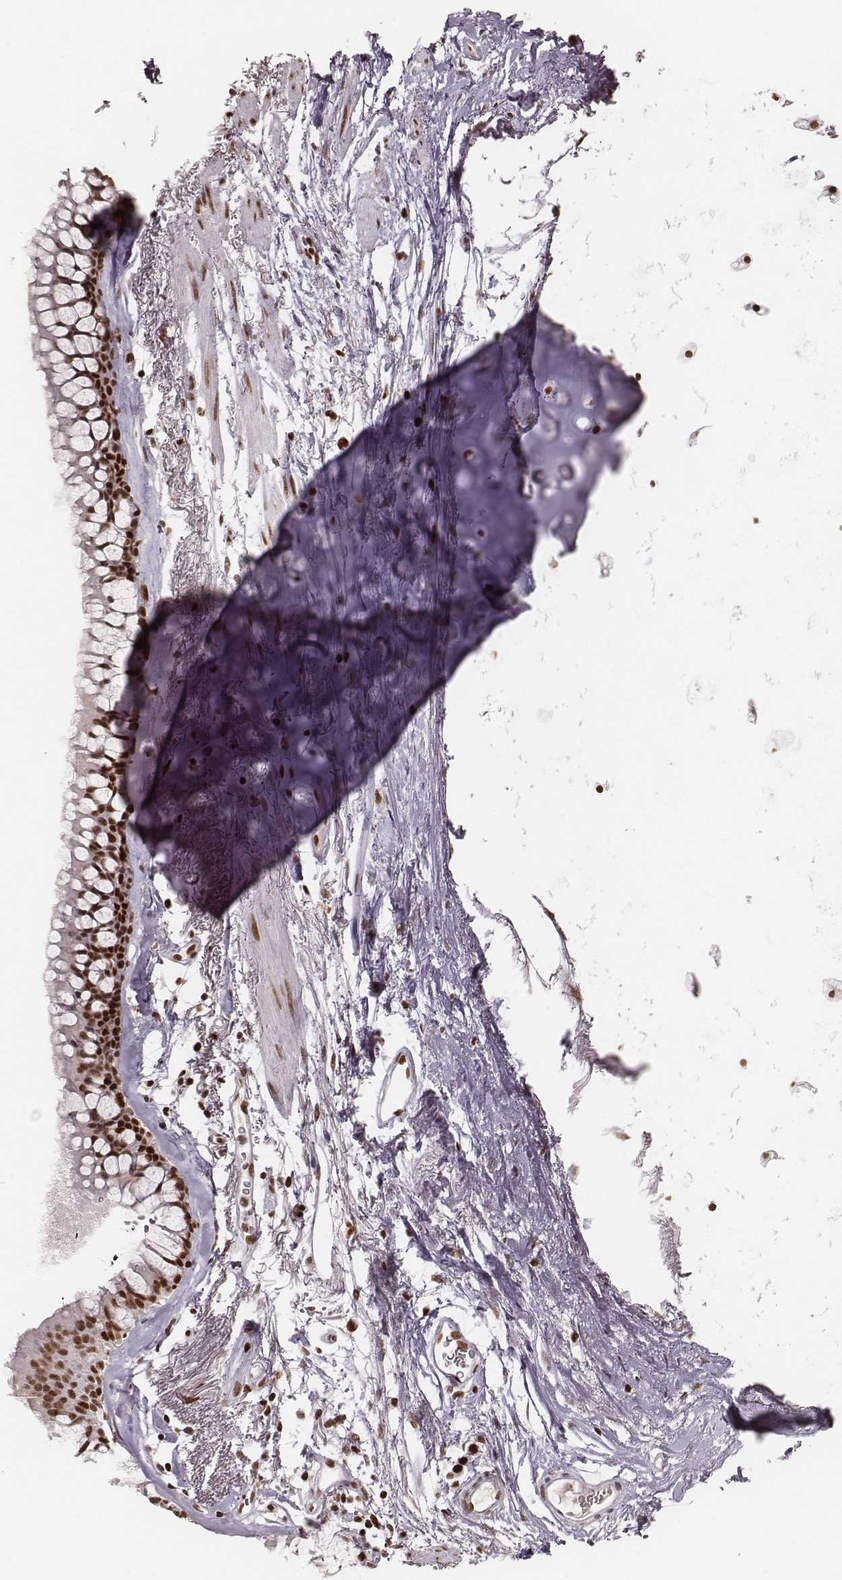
{"staining": {"intensity": "strong", "quantity": ">75%", "location": "nuclear"}, "tissue": "bronchus", "cell_type": "Respiratory epithelial cells", "image_type": "normal", "snomed": [{"axis": "morphology", "description": "Normal tissue, NOS"}, {"axis": "morphology", "description": "Squamous cell carcinoma, NOS"}, {"axis": "topography", "description": "Cartilage tissue"}, {"axis": "topography", "description": "Bronchus"}], "caption": "Protein staining displays strong nuclear positivity in about >75% of respiratory epithelial cells in normal bronchus. The staining was performed using DAB (3,3'-diaminobenzidine), with brown indicating positive protein expression. Nuclei are stained blue with hematoxylin.", "gene": "PARP1", "patient": {"sex": "male", "age": 72}}